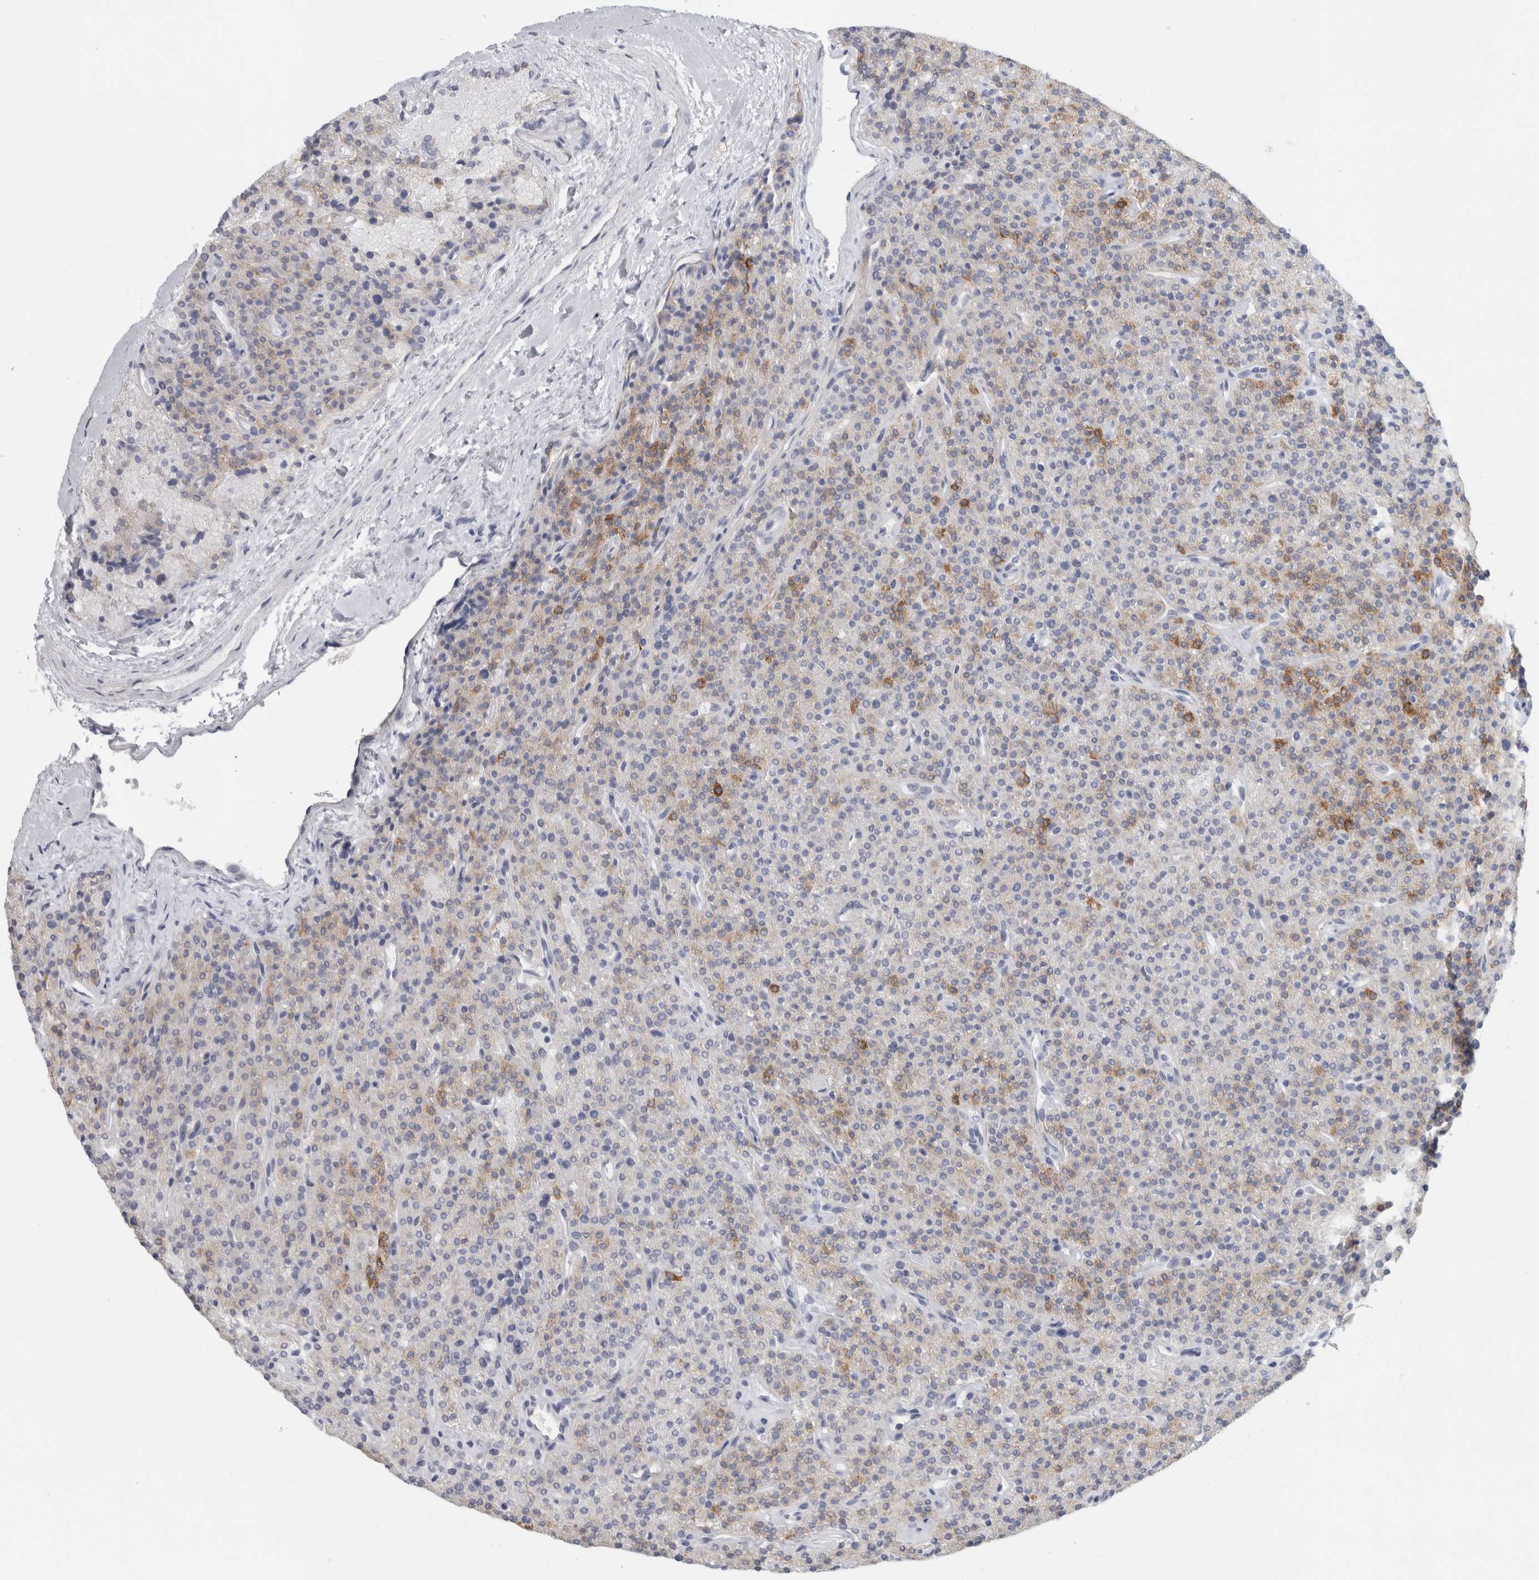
{"staining": {"intensity": "moderate", "quantity": "<25%", "location": "cytoplasmic/membranous"}, "tissue": "parathyroid gland", "cell_type": "Glandular cells", "image_type": "normal", "snomed": [{"axis": "morphology", "description": "Normal tissue, NOS"}, {"axis": "topography", "description": "Parathyroid gland"}], "caption": "Immunohistochemical staining of unremarkable parathyroid gland displays <25% levels of moderate cytoplasmic/membranous protein staining in about <25% of glandular cells.", "gene": "B3GNT3", "patient": {"sex": "male", "age": 46}}